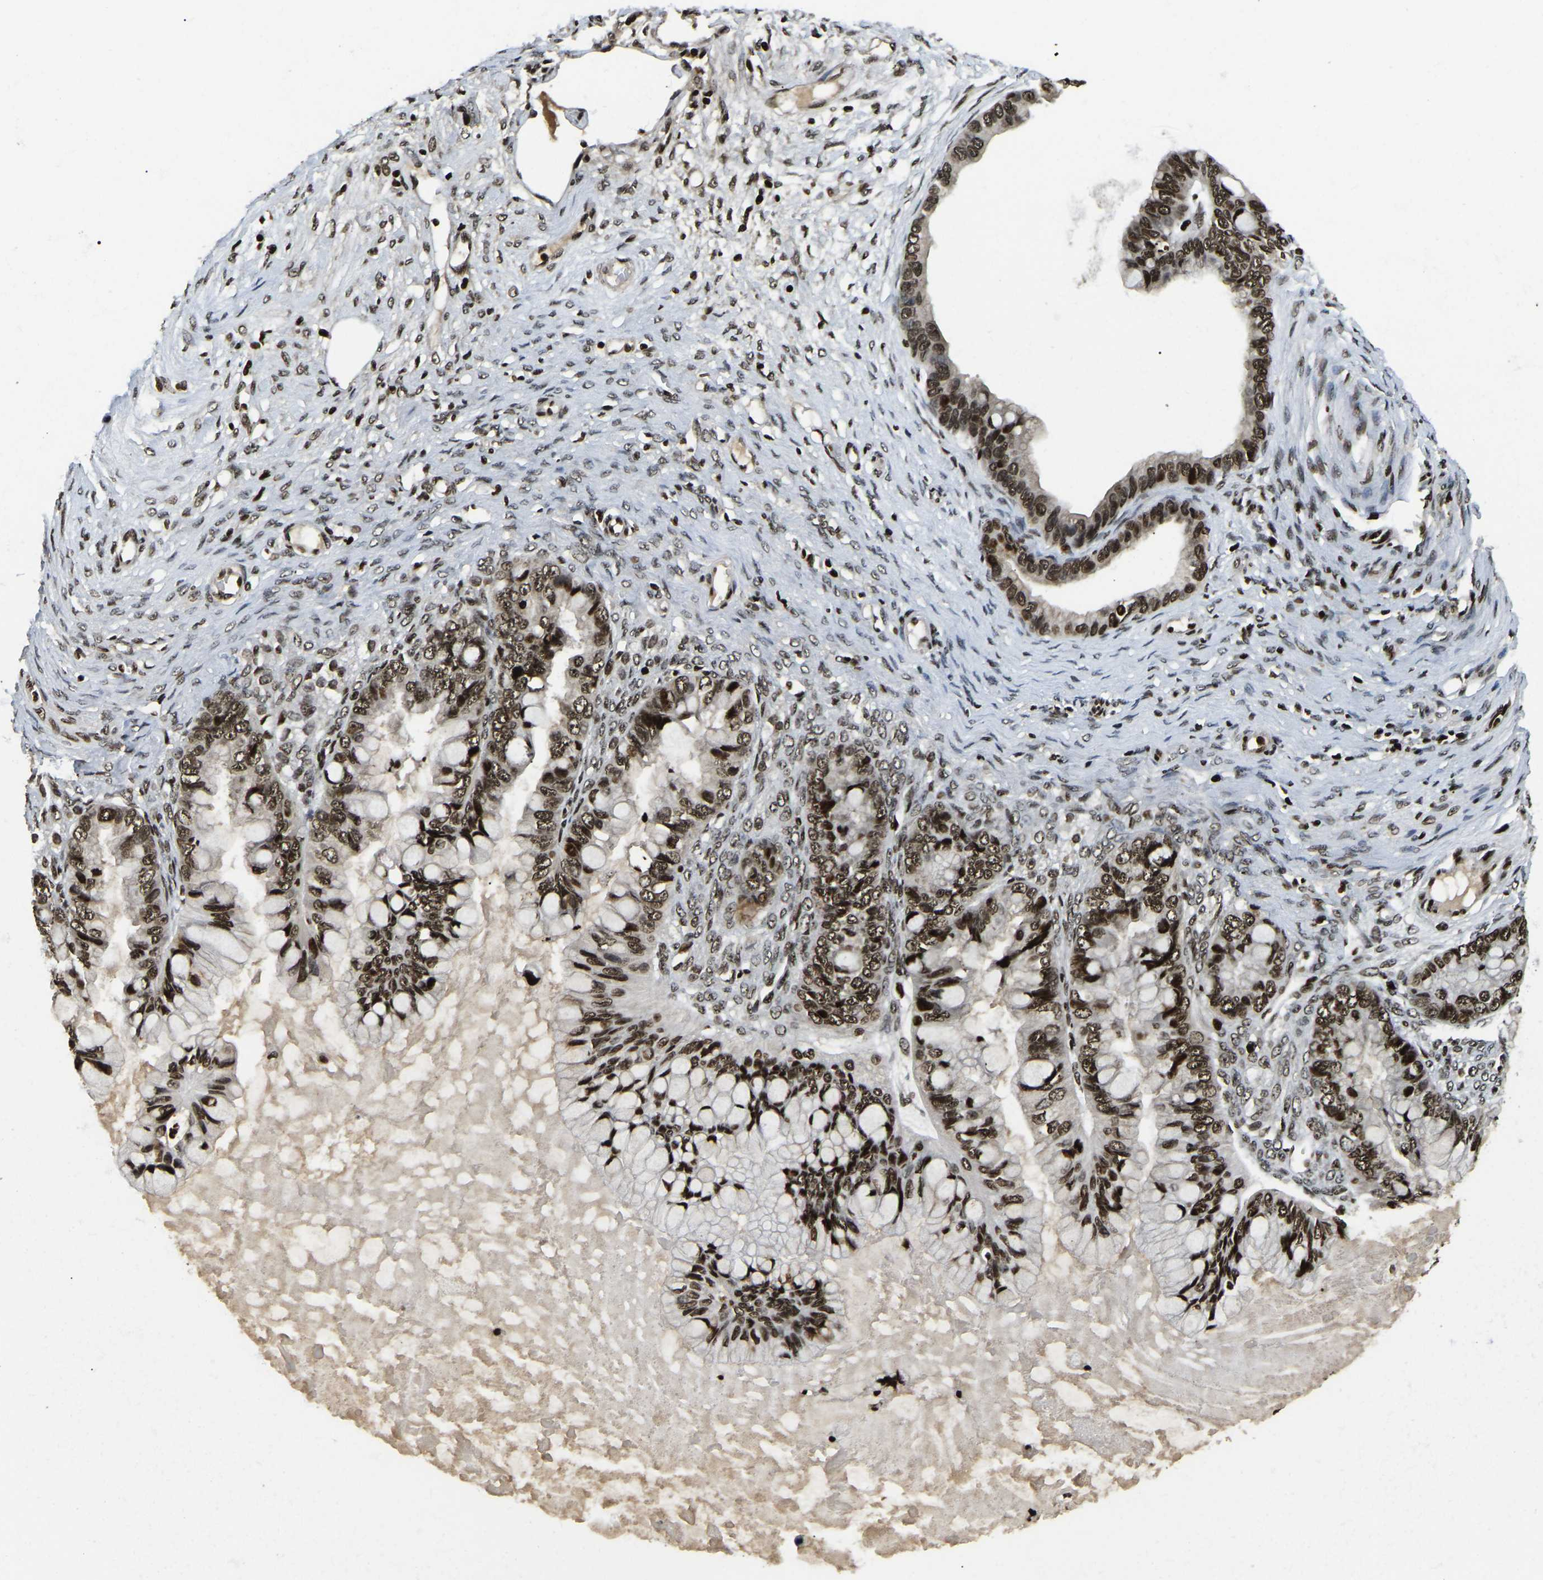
{"staining": {"intensity": "strong", "quantity": ">75%", "location": "nuclear"}, "tissue": "ovarian cancer", "cell_type": "Tumor cells", "image_type": "cancer", "snomed": [{"axis": "morphology", "description": "Cystadenocarcinoma, mucinous, NOS"}, {"axis": "topography", "description": "Ovary"}], "caption": "IHC micrograph of neoplastic tissue: human mucinous cystadenocarcinoma (ovarian) stained using immunohistochemistry demonstrates high levels of strong protein expression localized specifically in the nuclear of tumor cells, appearing as a nuclear brown color.", "gene": "LRRC61", "patient": {"sex": "female", "age": 80}}